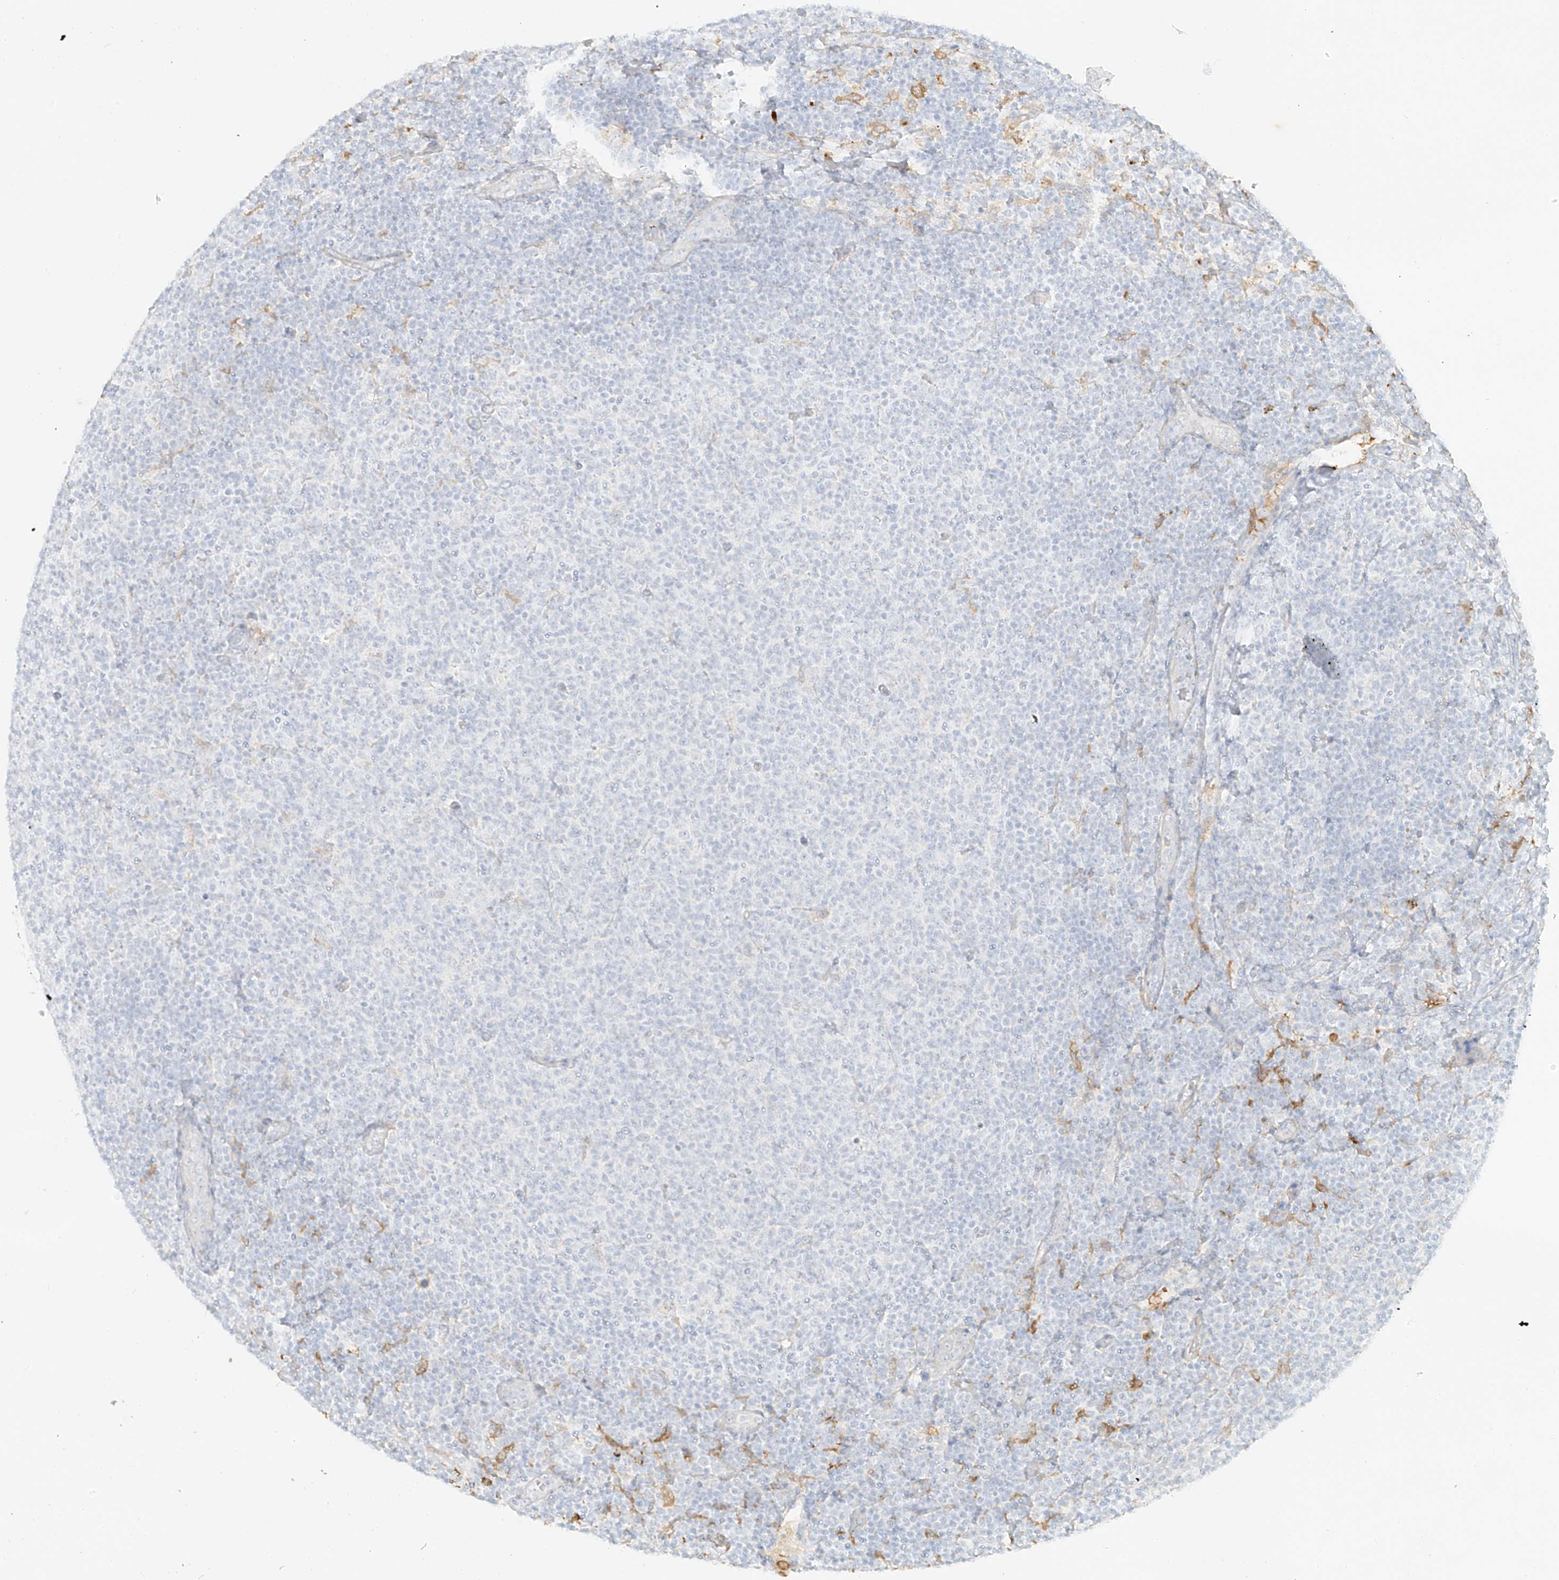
{"staining": {"intensity": "negative", "quantity": "none", "location": "none"}, "tissue": "lymphoma", "cell_type": "Tumor cells", "image_type": "cancer", "snomed": [{"axis": "morphology", "description": "Malignant lymphoma, non-Hodgkin's type, Low grade"}, {"axis": "topography", "description": "Lymph node"}], "caption": "Tumor cells are negative for brown protein staining in lymphoma.", "gene": "UPK1B", "patient": {"sex": "male", "age": 66}}